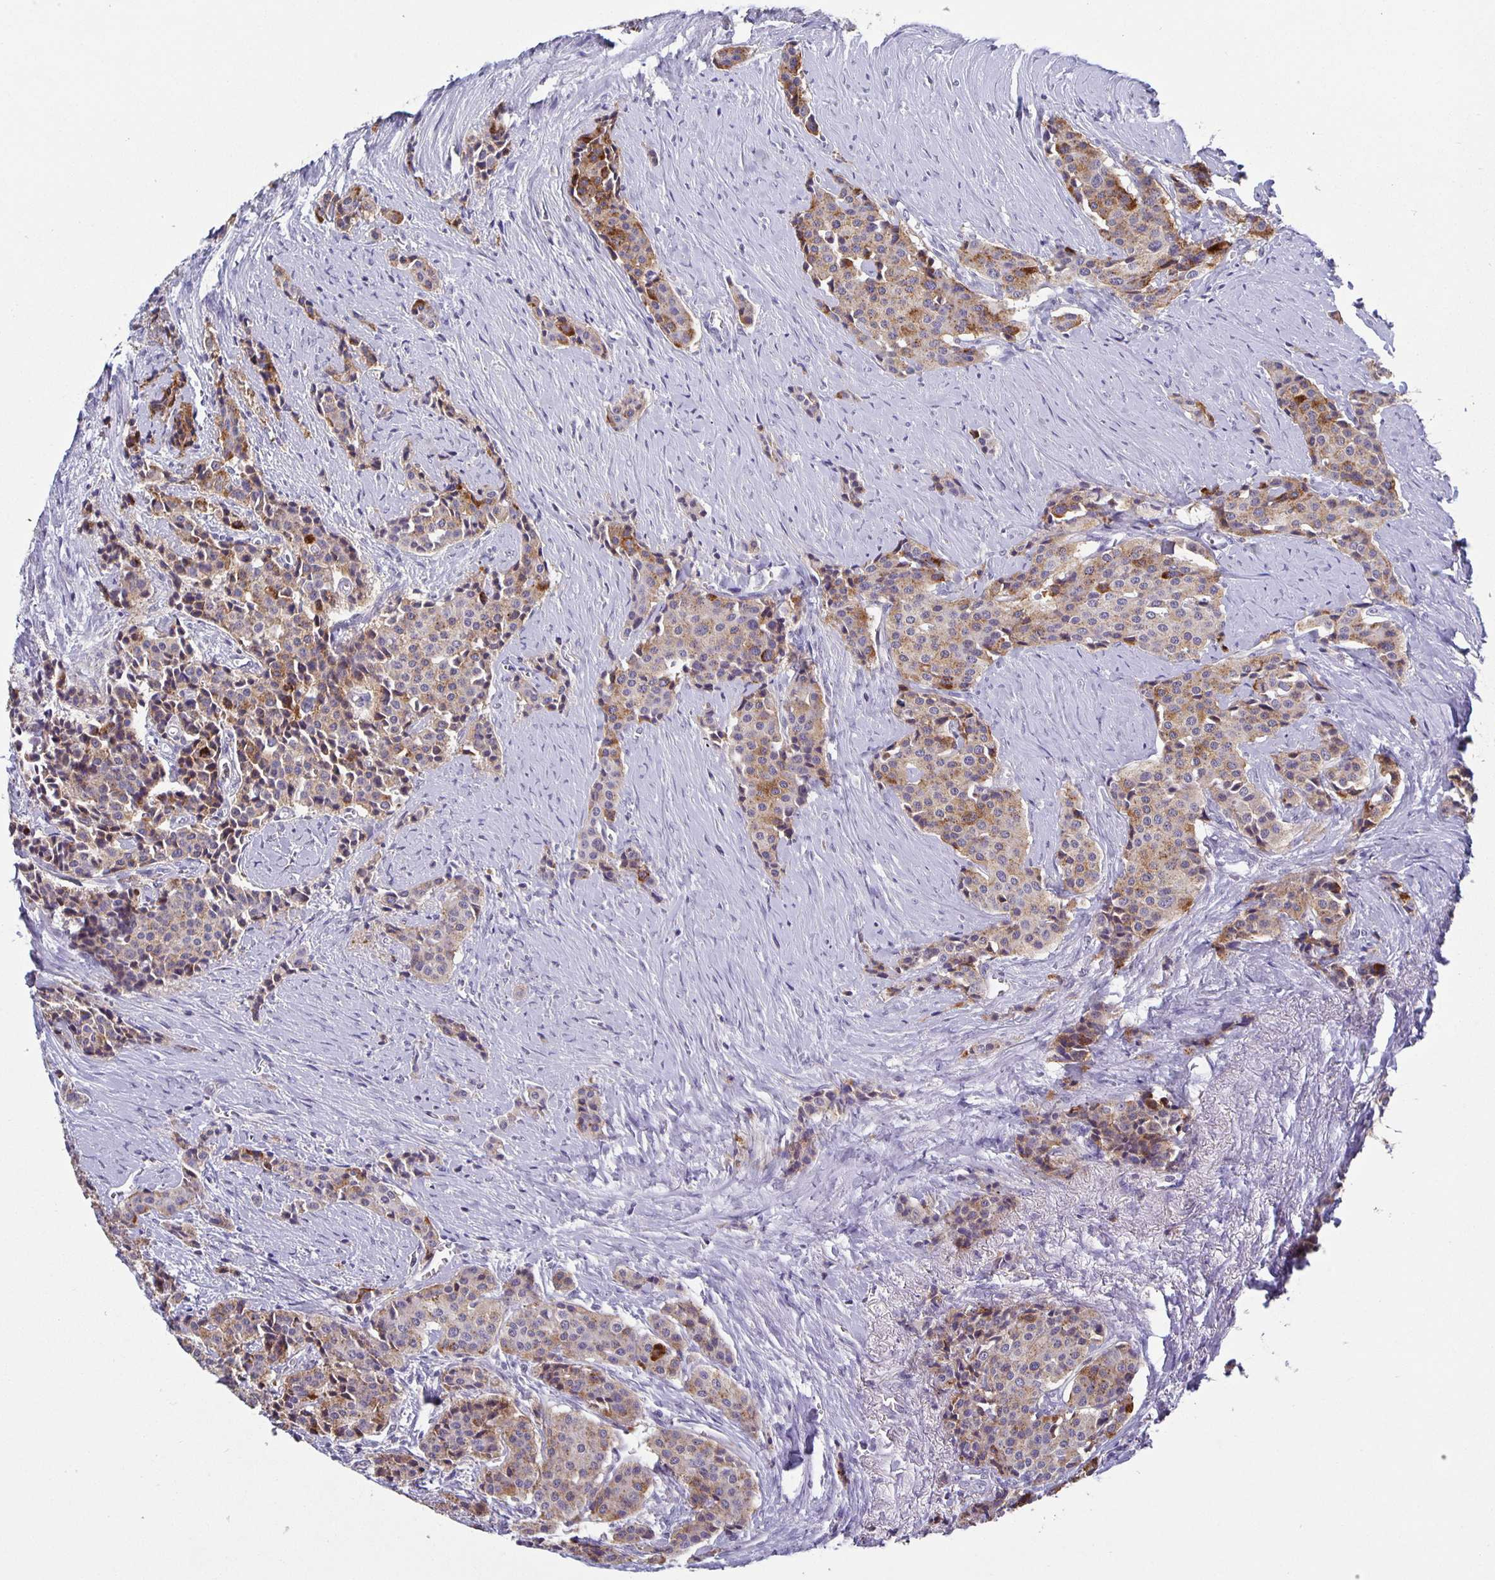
{"staining": {"intensity": "moderate", "quantity": "25%-75%", "location": "cytoplasmic/membranous"}, "tissue": "carcinoid", "cell_type": "Tumor cells", "image_type": "cancer", "snomed": [{"axis": "morphology", "description": "Carcinoid, malignant, NOS"}, {"axis": "topography", "description": "Small intestine"}], "caption": "Immunohistochemical staining of human malignant carcinoid exhibits medium levels of moderate cytoplasmic/membranous expression in approximately 25%-75% of tumor cells. (brown staining indicates protein expression, while blue staining denotes nuclei).", "gene": "GDF15", "patient": {"sex": "male", "age": 73}}